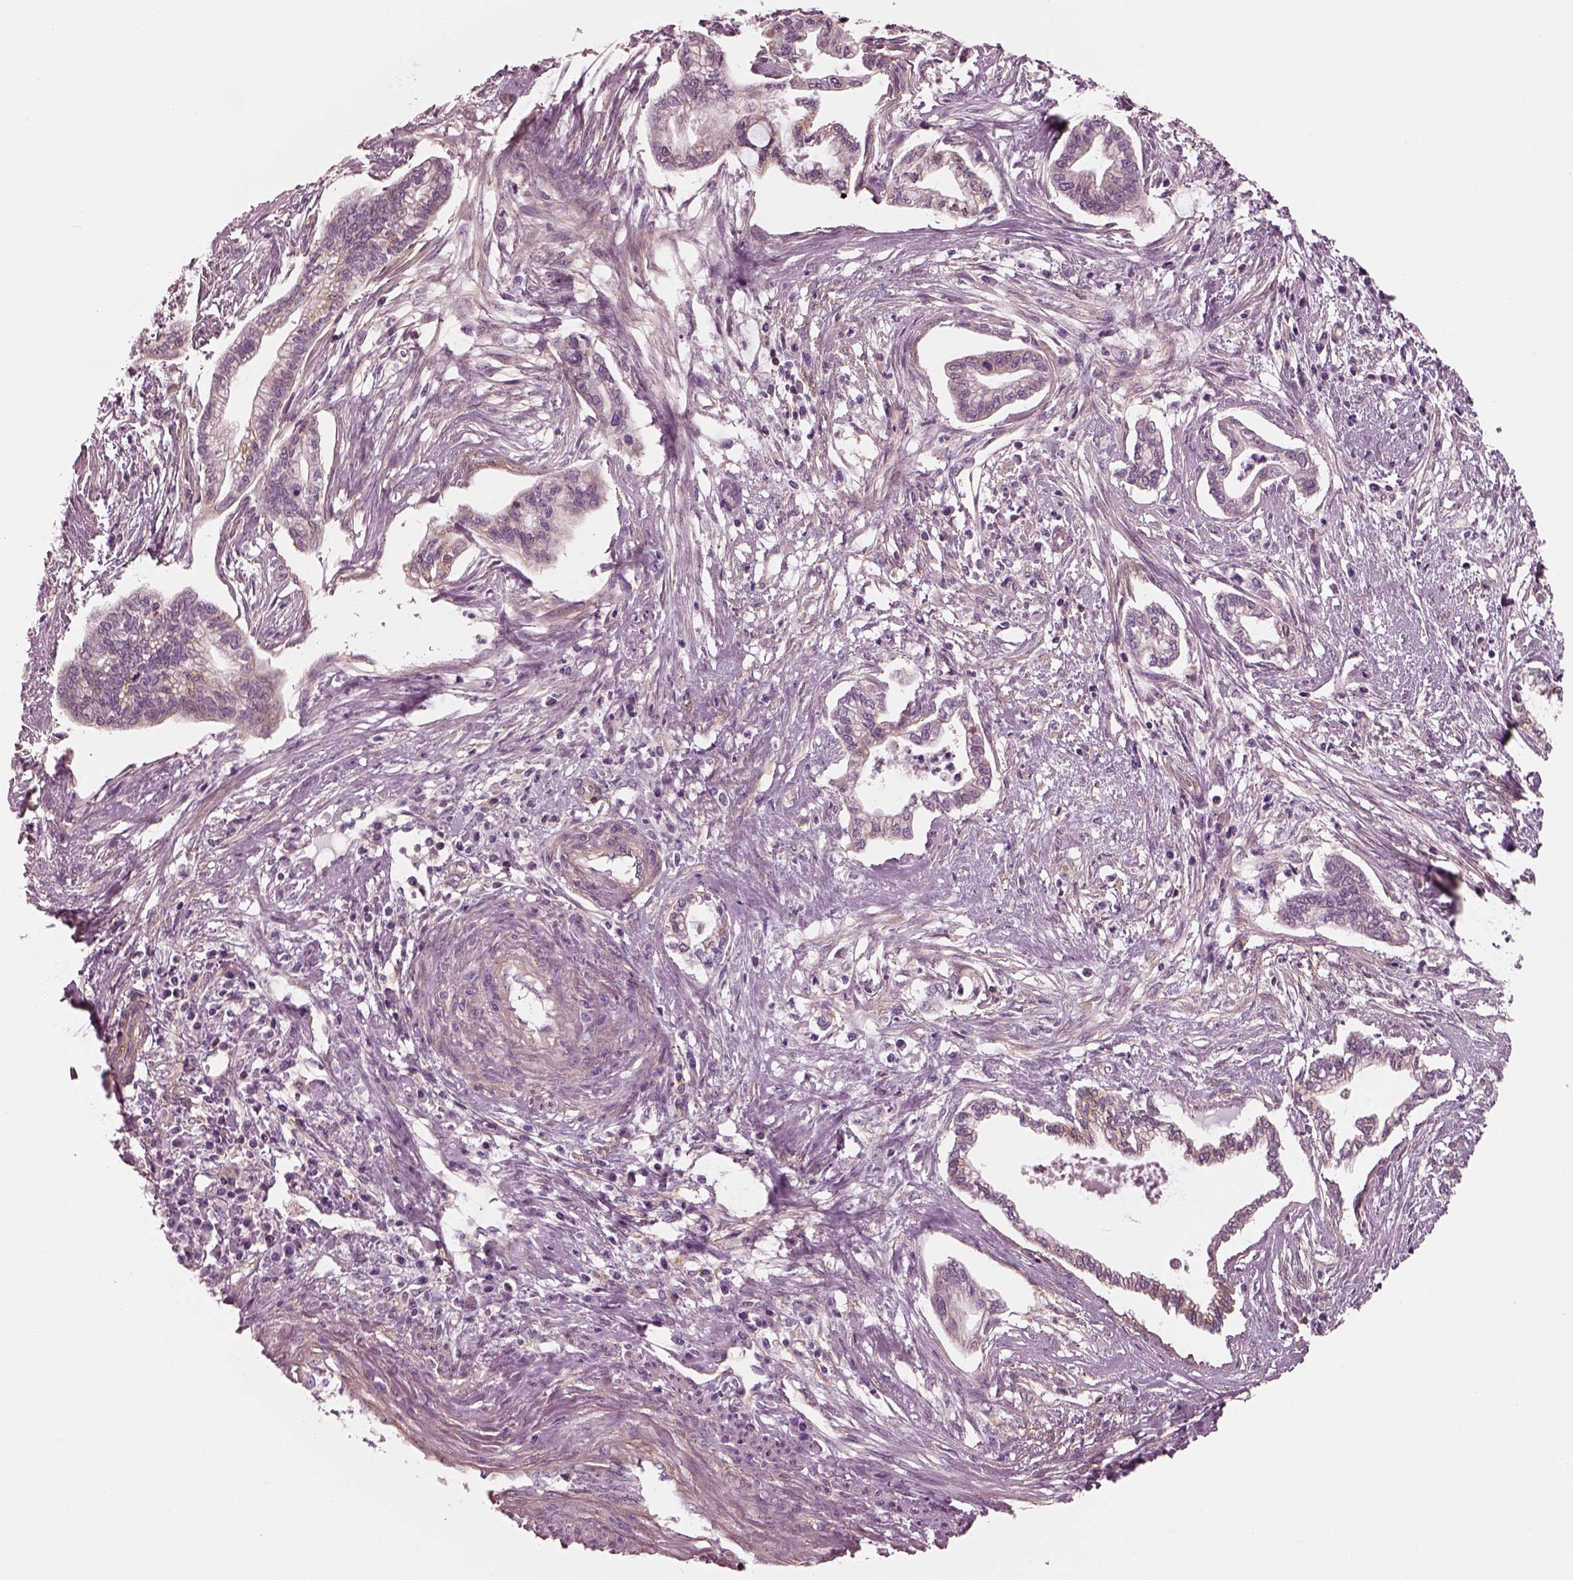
{"staining": {"intensity": "negative", "quantity": "none", "location": "none"}, "tissue": "cervical cancer", "cell_type": "Tumor cells", "image_type": "cancer", "snomed": [{"axis": "morphology", "description": "Adenocarcinoma, NOS"}, {"axis": "topography", "description": "Cervix"}], "caption": "IHC photomicrograph of adenocarcinoma (cervical) stained for a protein (brown), which demonstrates no staining in tumor cells. Nuclei are stained in blue.", "gene": "ELAPOR1", "patient": {"sex": "female", "age": 62}}